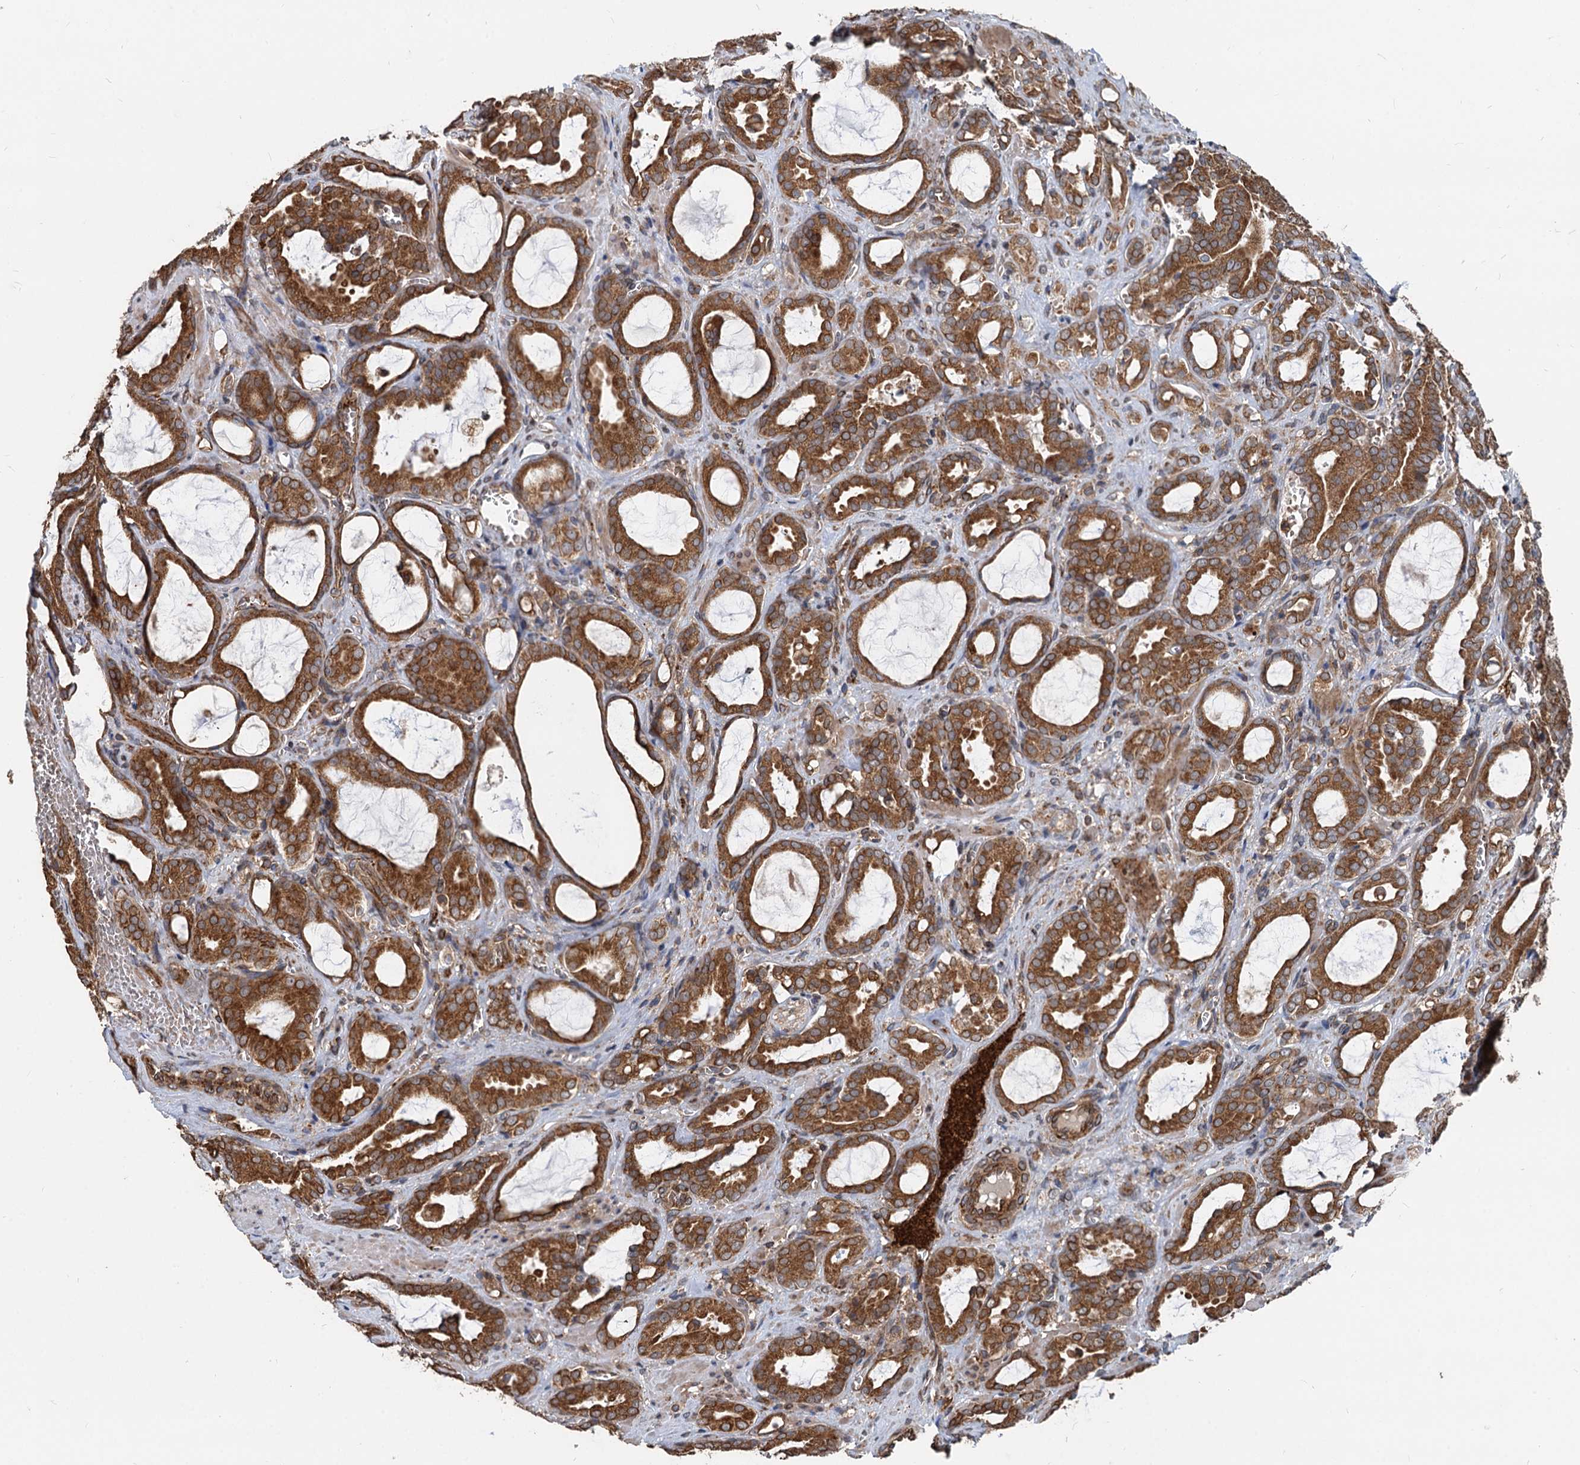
{"staining": {"intensity": "strong", "quantity": ">75%", "location": "cytoplasmic/membranous"}, "tissue": "prostate cancer", "cell_type": "Tumor cells", "image_type": "cancer", "snomed": [{"axis": "morphology", "description": "Adenocarcinoma, High grade"}, {"axis": "topography", "description": "Prostate"}], "caption": "There is high levels of strong cytoplasmic/membranous staining in tumor cells of prostate high-grade adenocarcinoma, as demonstrated by immunohistochemical staining (brown color).", "gene": "STIM1", "patient": {"sex": "male", "age": 72}}